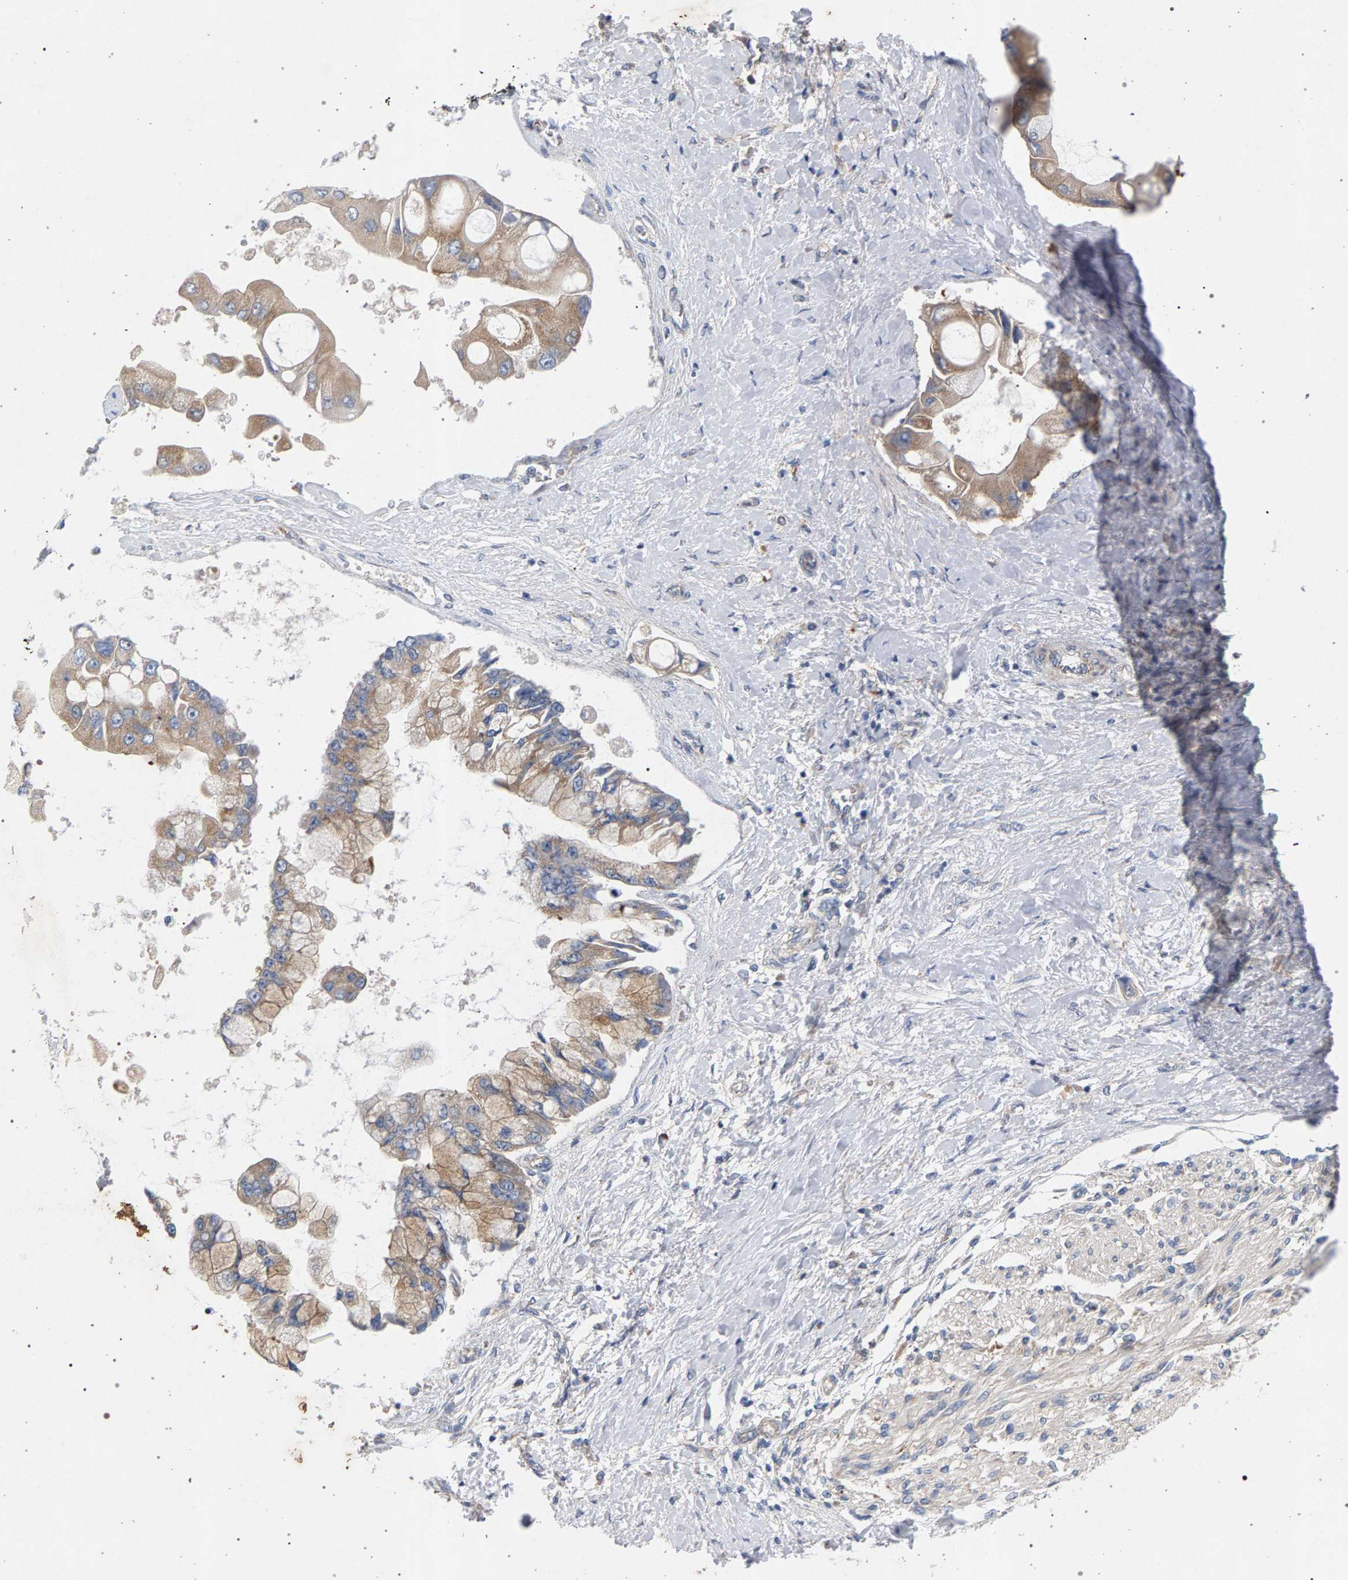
{"staining": {"intensity": "moderate", "quantity": ">75%", "location": "cytoplasmic/membranous"}, "tissue": "liver cancer", "cell_type": "Tumor cells", "image_type": "cancer", "snomed": [{"axis": "morphology", "description": "Cholangiocarcinoma"}, {"axis": "topography", "description": "Liver"}], "caption": "IHC staining of liver cholangiocarcinoma, which shows medium levels of moderate cytoplasmic/membranous expression in about >75% of tumor cells indicating moderate cytoplasmic/membranous protein expression. The staining was performed using DAB (brown) for protein detection and nuclei were counterstained in hematoxylin (blue).", "gene": "MAMDC2", "patient": {"sex": "male", "age": 50}}